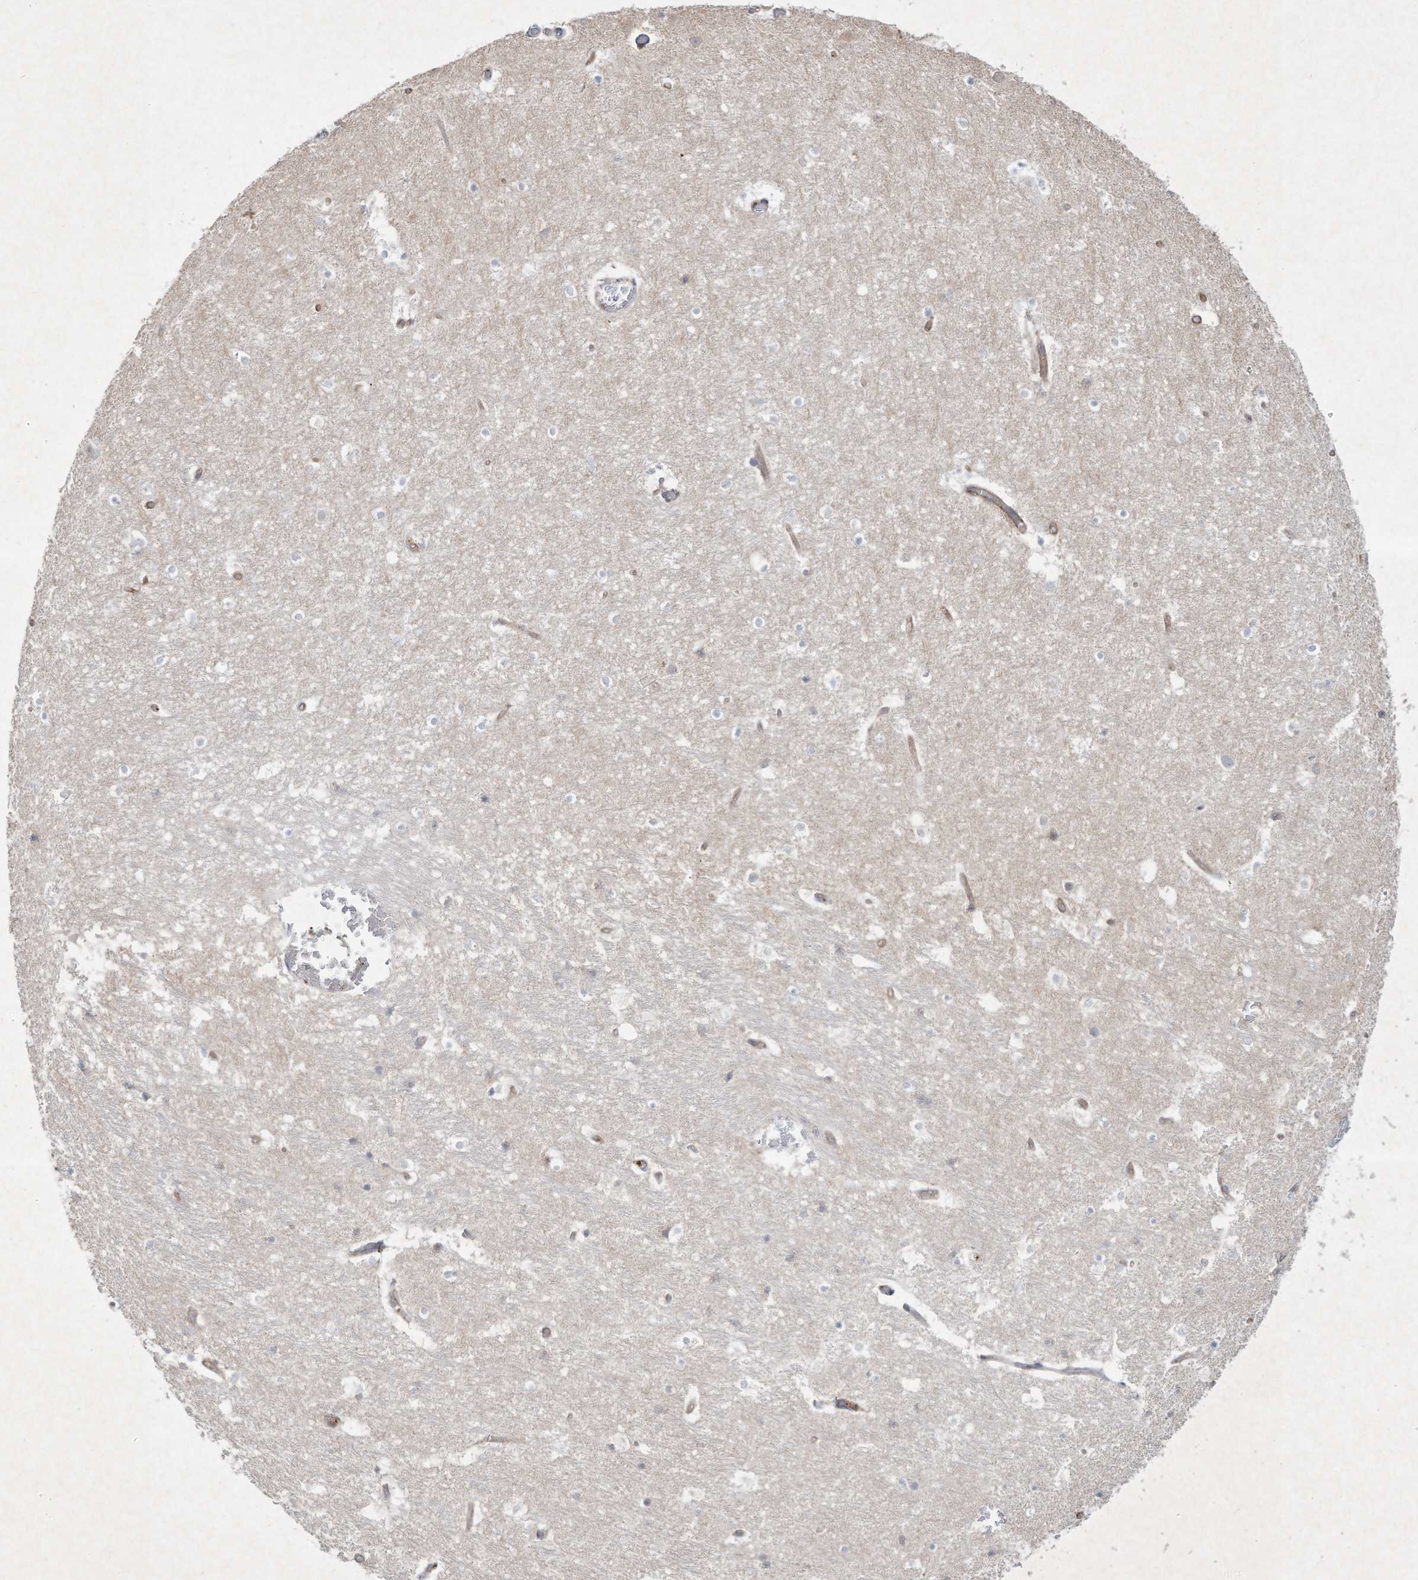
{"staining": {"intensity": "negative", "quantity": "none", "location": "none"}, "tissue": "hippocampus", "cell_type": "Glial cells", "image_type": "normal", "snomed": [{"axis": "morphology", "description": "Normal tissue, NOS"}, {"axis": "topography", "description": "Hippocampus"}], "caption": "DAB immunohistochemical staining of unremarkable human hippocampus shows no significant positivity in glial cells.", "gene": "HTR5A", "patient": {"sex": "female", "age": 52}}